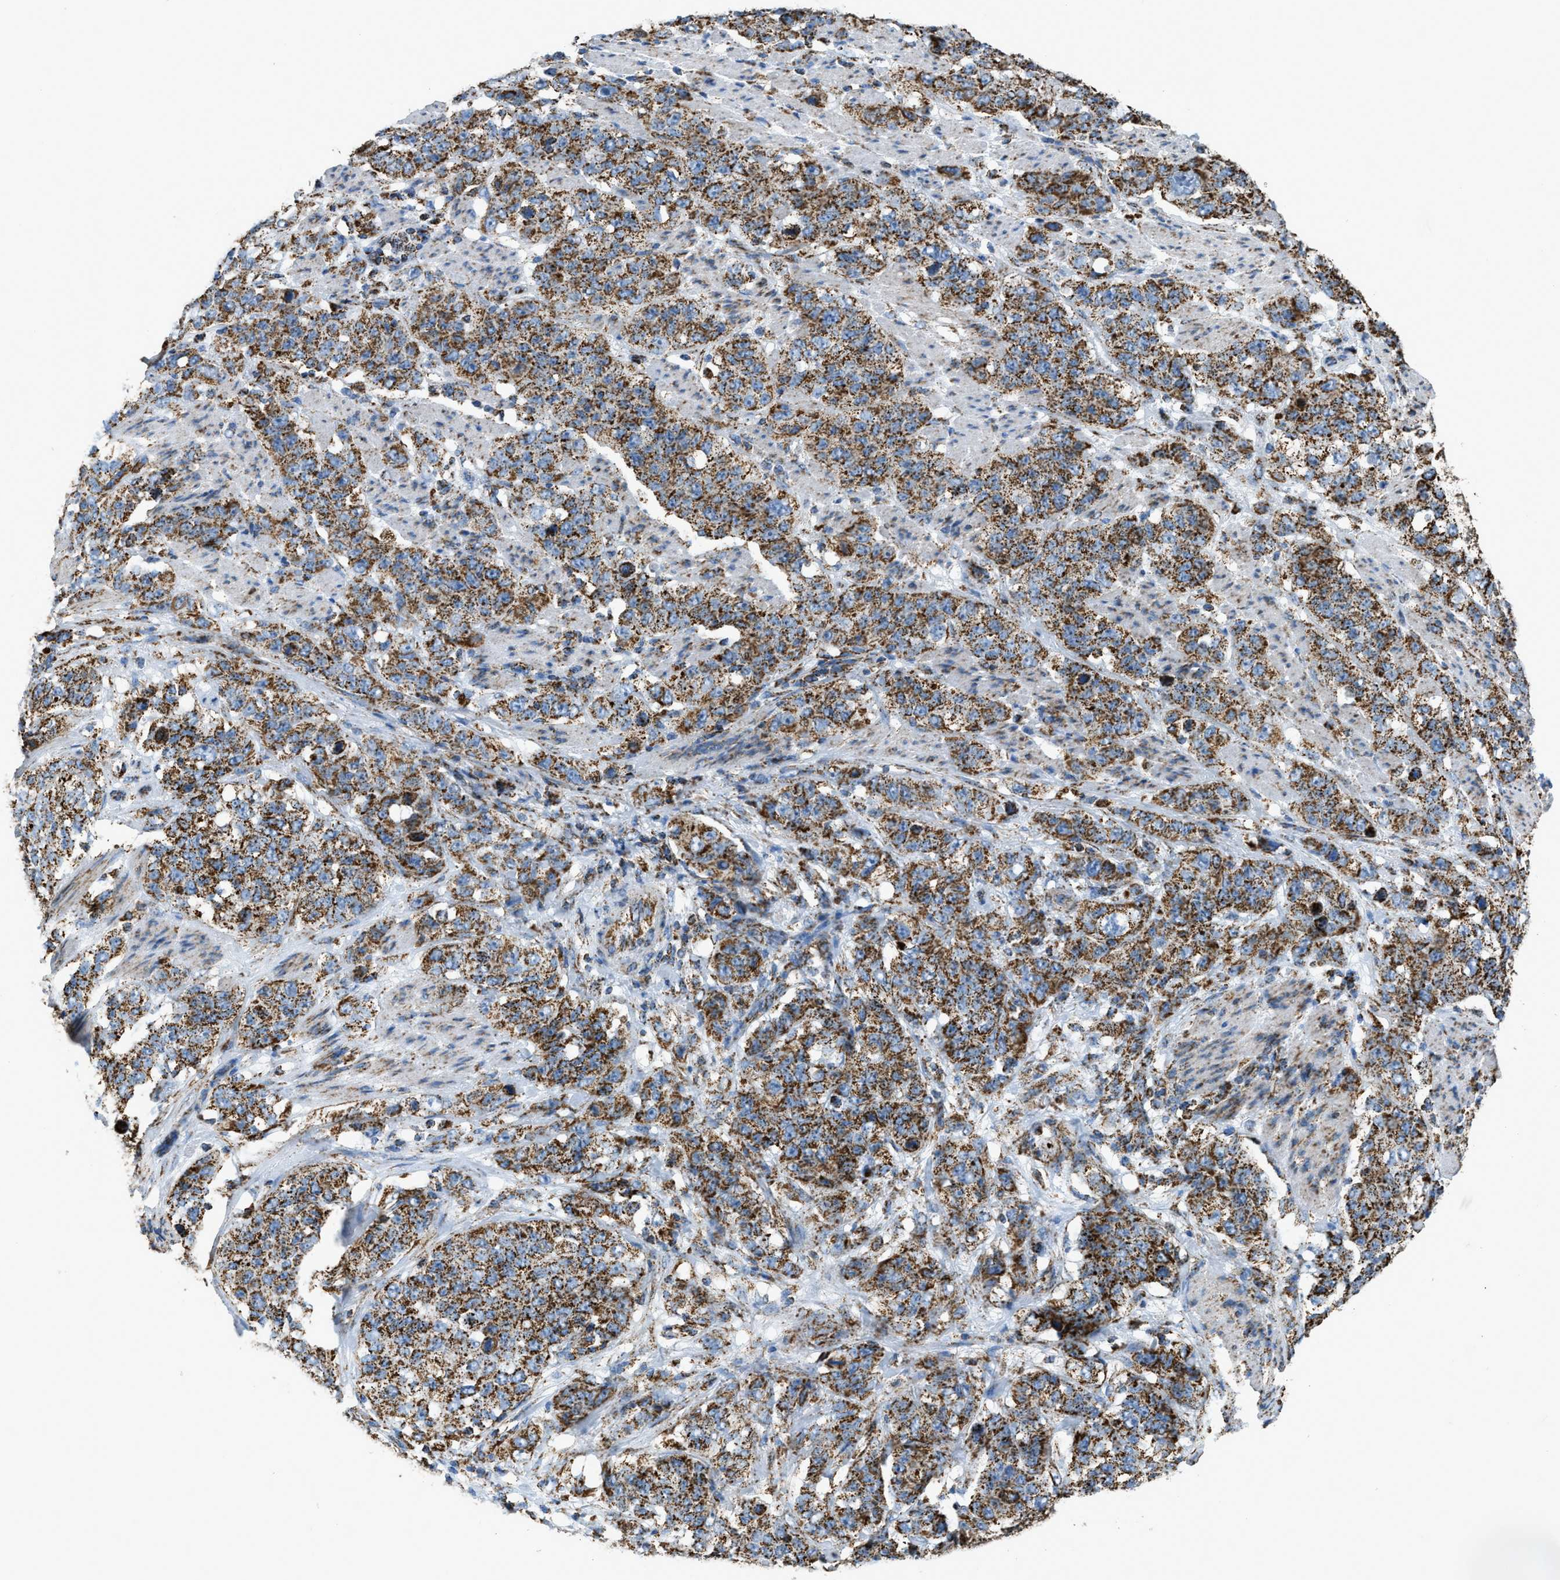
{"staining": {"intensity": "moderate", "quantity": ">75%", "location": "cytoplasmic/membranous"}, "tissue": "stomach cancer", "cell_type": "Tumor cells", "image_type": "cancer", "snomed": [{"axis": "morphology", "description": "Adenocarcinoma, NOS"}, {"axis": "topography", "description": "Stomach"}], "caption": "Human stomach cancer stained for a protein (brown) reveals moderate cytoplasmic/membranous positive positivity in approximately >75% of tumor cells.", "gene": "ETFB", "patient": {"sex": "male", "age": 48}}